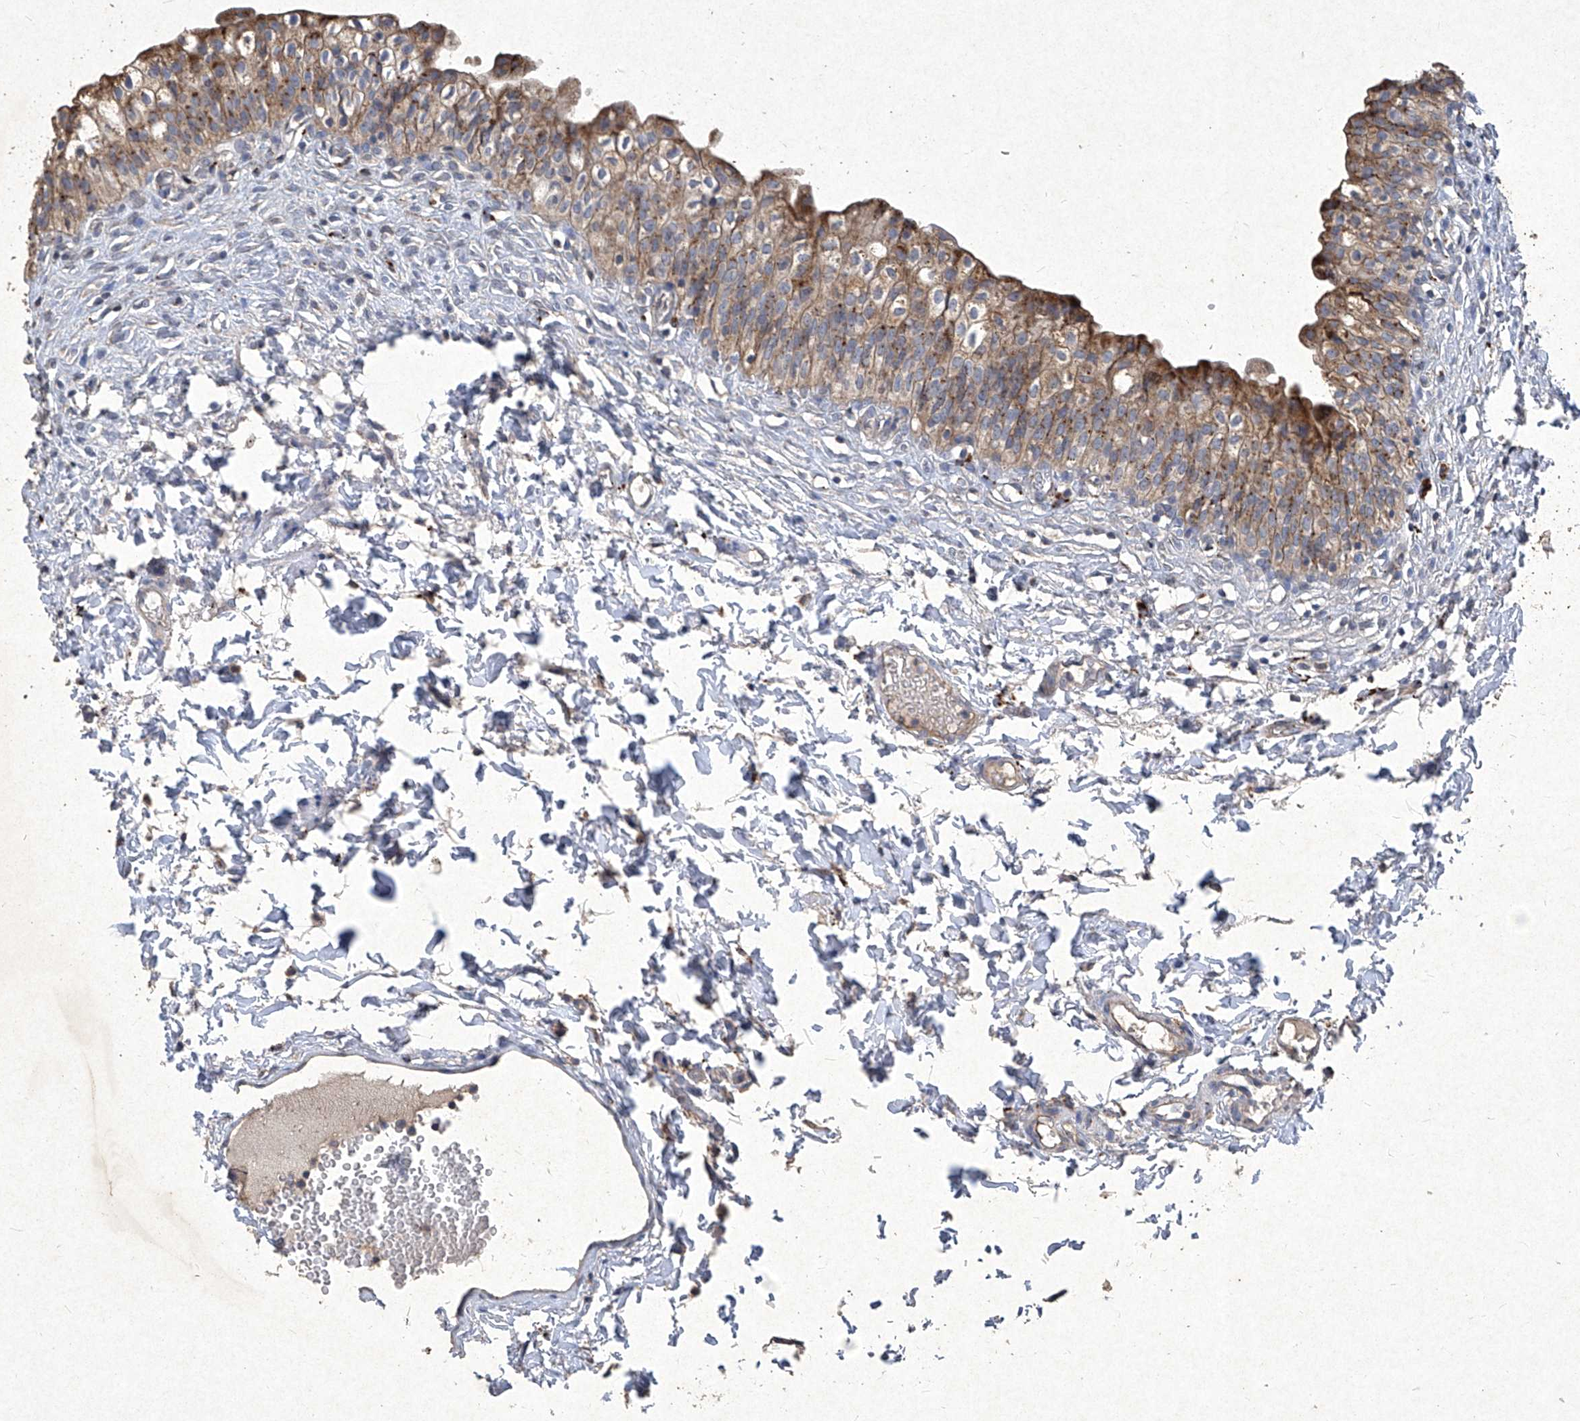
{"staining": {"intensity": "moderate", "quantity": ">75%", "location": "cytoplasmic/membranous"}, "tissue": "urinary bladder", "cell_type": "Urothelial cells", "image_type": "normal", "snomed": [{"axis": "morphology", "description": "Normal tissue, NOS"}, {"axis": "topography", "description": "Urinary bladder"}], "caption": "A brown stain highlights moderate cytoplasmic/membranous staining of a protein in urothelial cells of unremarkable urinary bladder.", "gene": "MED16", "patient": {"sex": "male", "age": 55}}